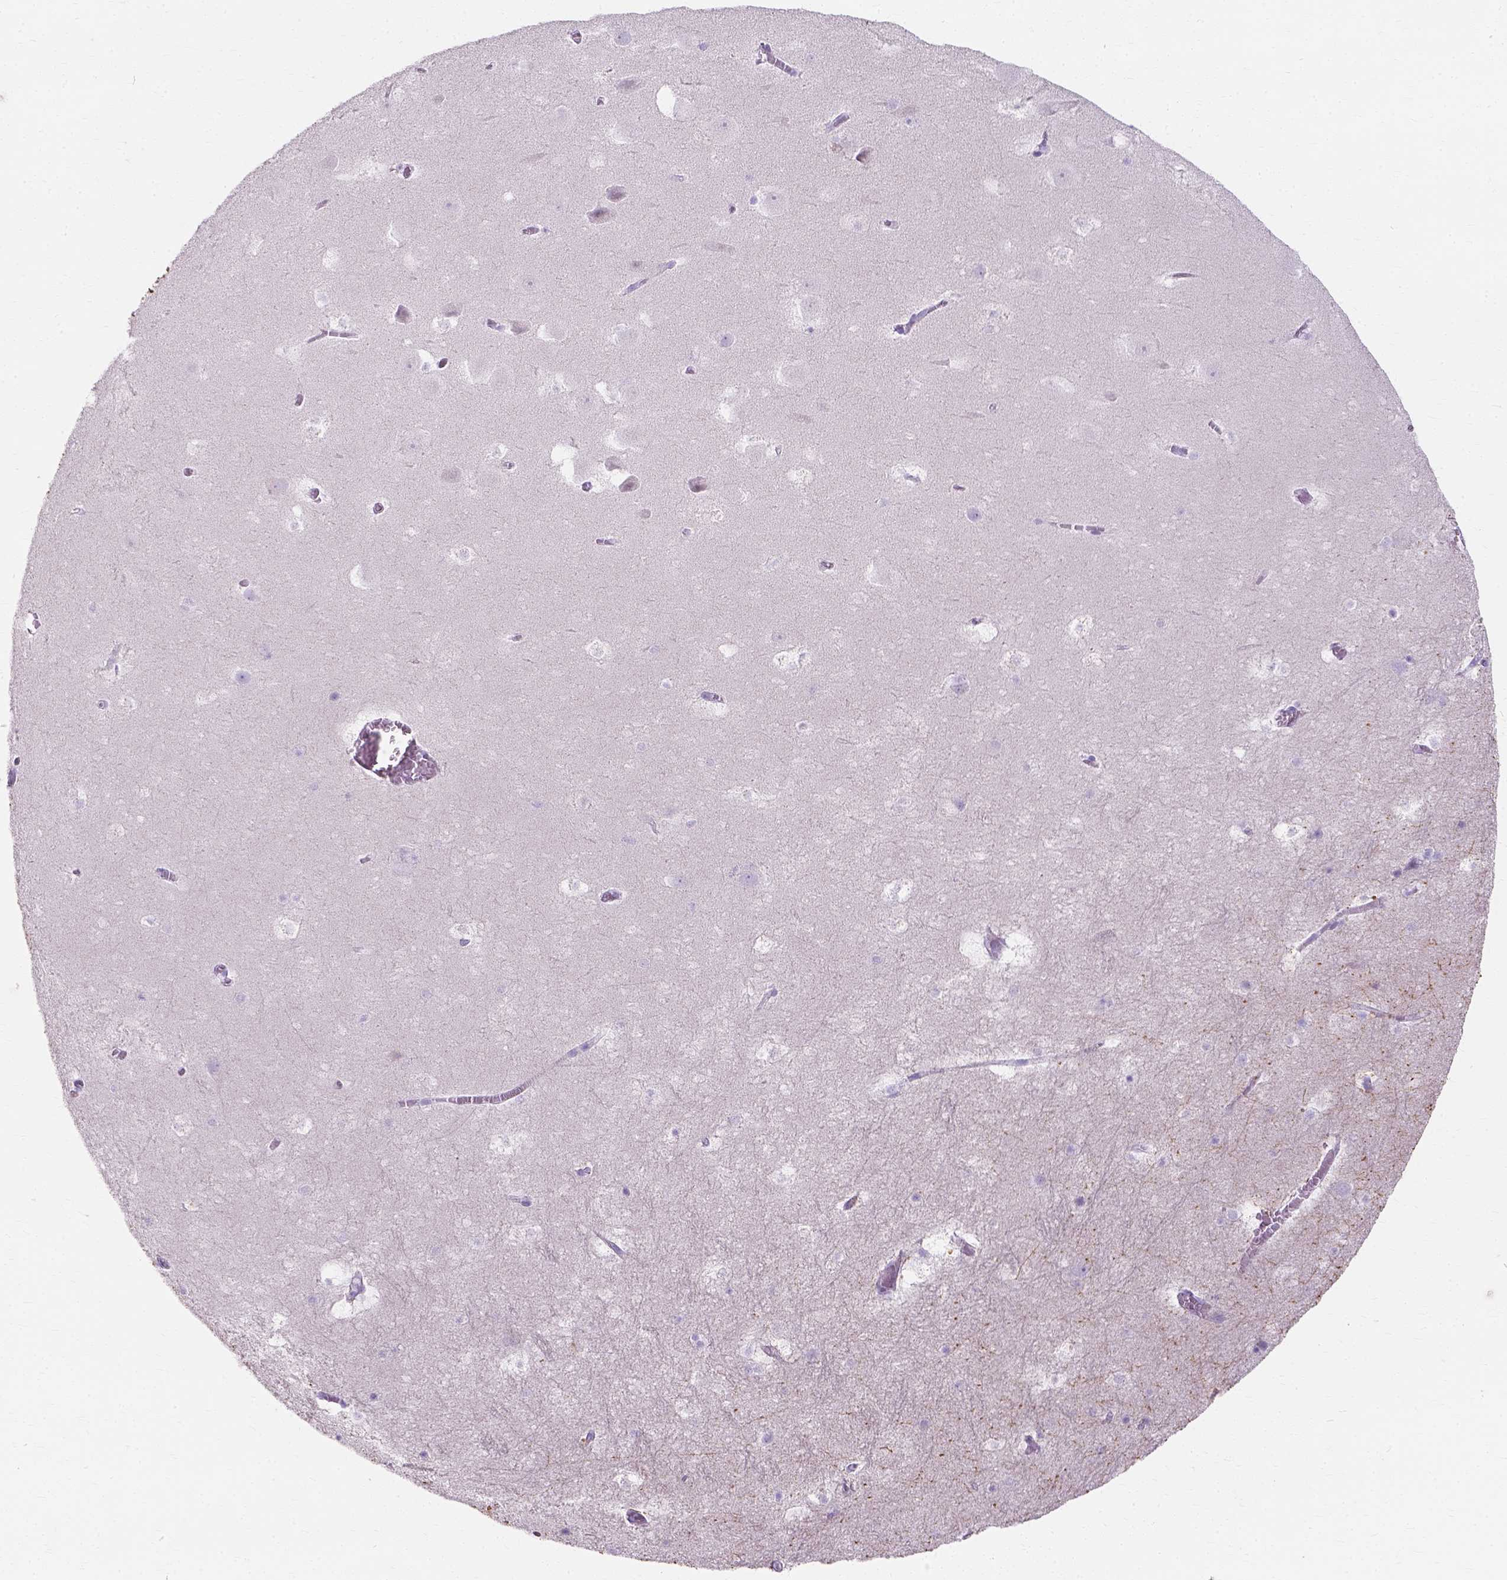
{"staining": {"intensity": "moderate", "quantity": "<25%", "location": "cytoplasmic/membranous"}, "tissue": "hippocampus", "cell_type": "Glial cells", "image_type": "normal", "snomed": [{"axis": "morphology", "description": "Normal tissue, NOS"}, {"axis": "topography", "description": "Hippocampus"}], "caption": "Glial cells demonstrate moderate cytoplasmic/membranous positivity in approximately <25% of cells in unremarkable hippocampus. The staining was performed using DAB to visualize the protein expression in brown, while the nuclei were stained in blue with hematoxylin (Magnification: 20x).", "gene": "MYH15", "patient": {"sex": "male", "age": 45}}